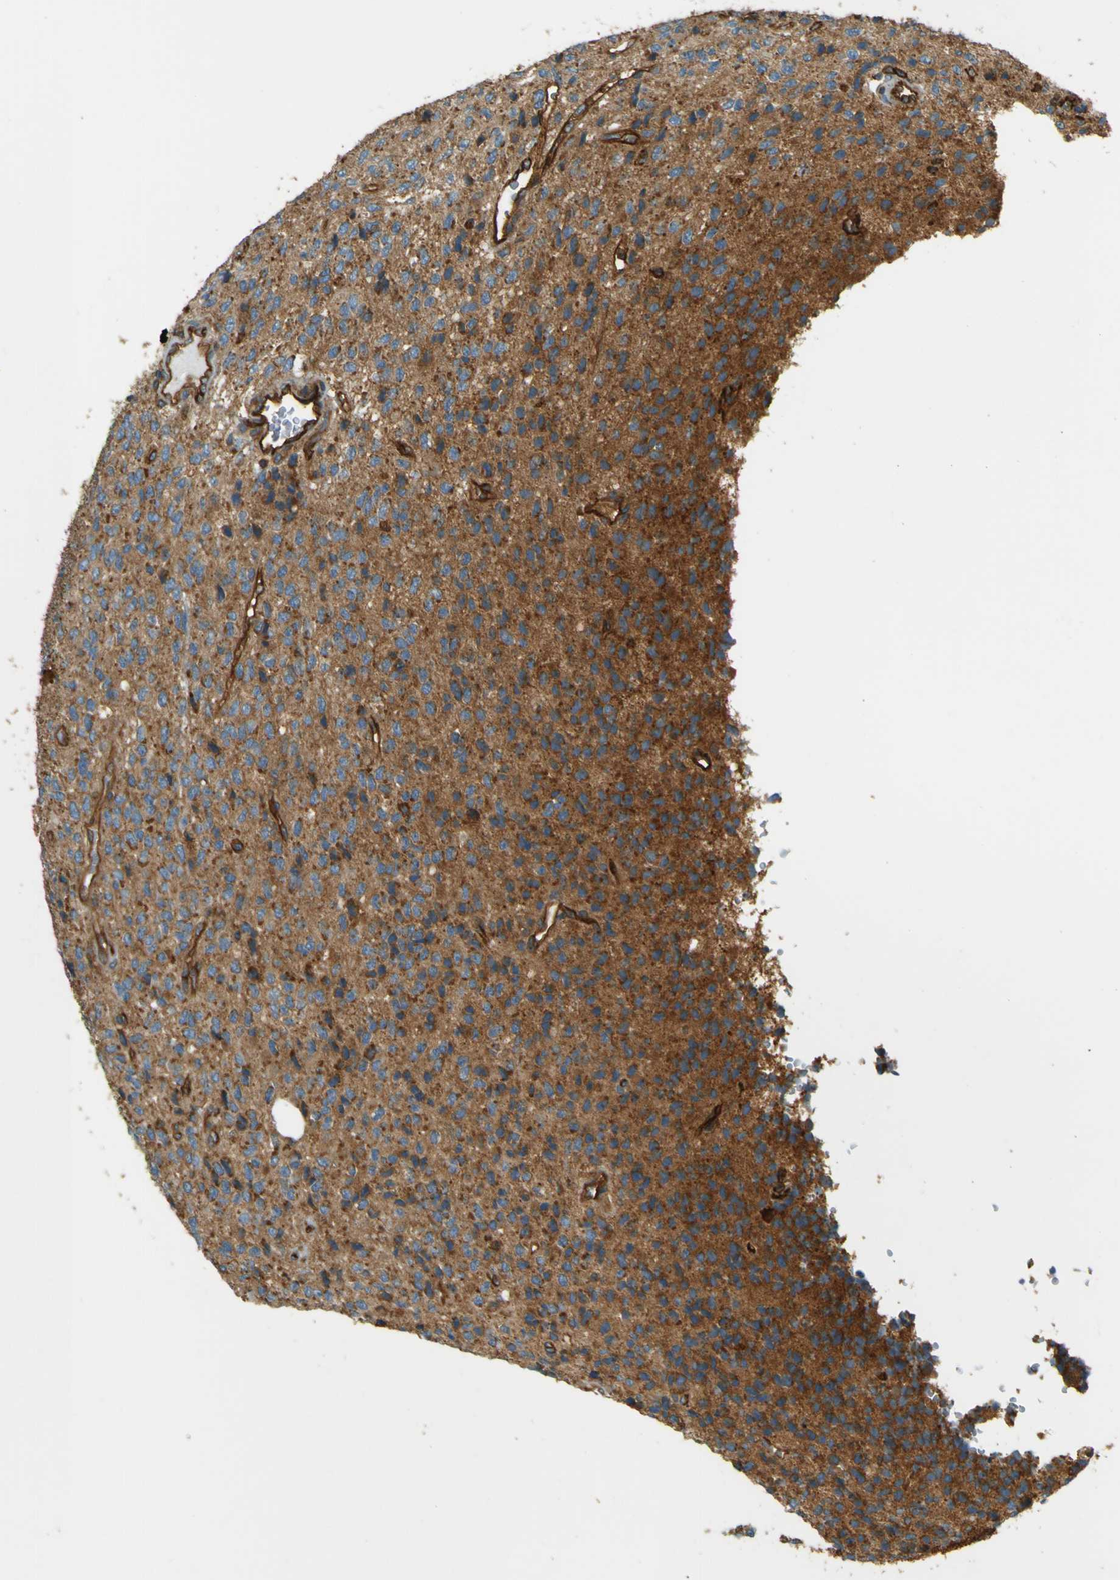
{"staining": {"intensity": "moderate", "quantity": "<25%", "location": "cytoplasmic/membranous"}, "tissue": "glioma", "cell_type": "Tumor cells", "image_type": "cancer", "snomed": [{"axis": "morphology", "description": "Glioma, malignant, High grade"}, {"axis": "topography", "description": "pancreas cauda"}], "caption": "Protein expression analysis of high-grade glioma (malignant) demonstrates moderate cytoplasmic/membranous expression in about <25% of tumor cells. (DAB IHC, brown staining for protein, blue staining for nuclei).", "gene": "DNAJC5", "patient": {"sex": "male", "age": 60}}